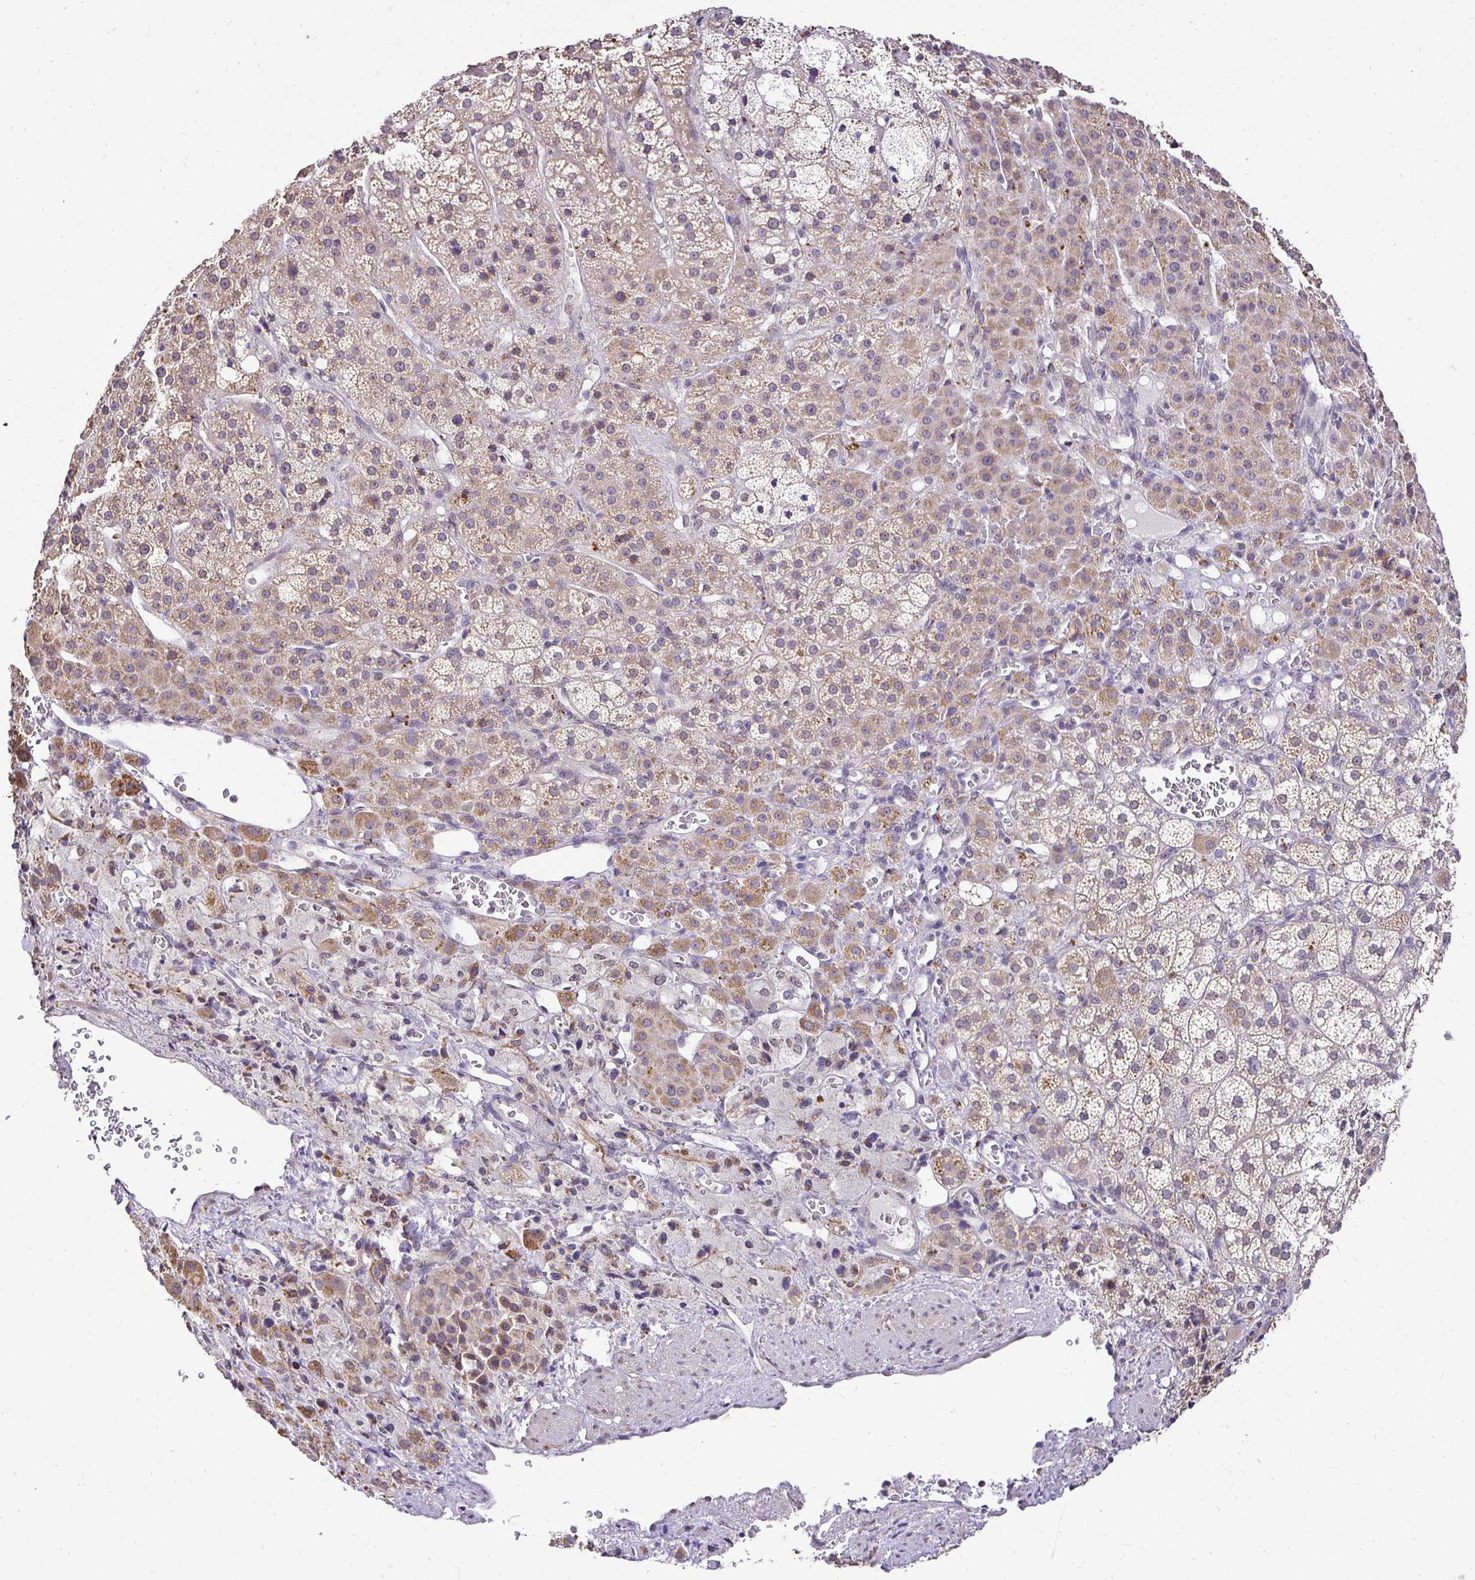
{"staining": {"intensity": "moderate", "quantity": ">75%", "location": "cytoplasmic/membranous"}, "tissue": "adrenal gland", "cell_type": "Glandular cells", "image_type": "normal", "snomed": [{"axis": "morphology", "description": "Normal tissue, NOS"}, {"axis": "topography", "description": "Adrenal gland"}], "caption": "A photomicrograph of adrenal gland stained for a protein exhibits moderate cytoplasmic/membranous brown staining in glandular cells.", "gene": "RHEBL1", "patient": {"sex": "female", "age": 60}}